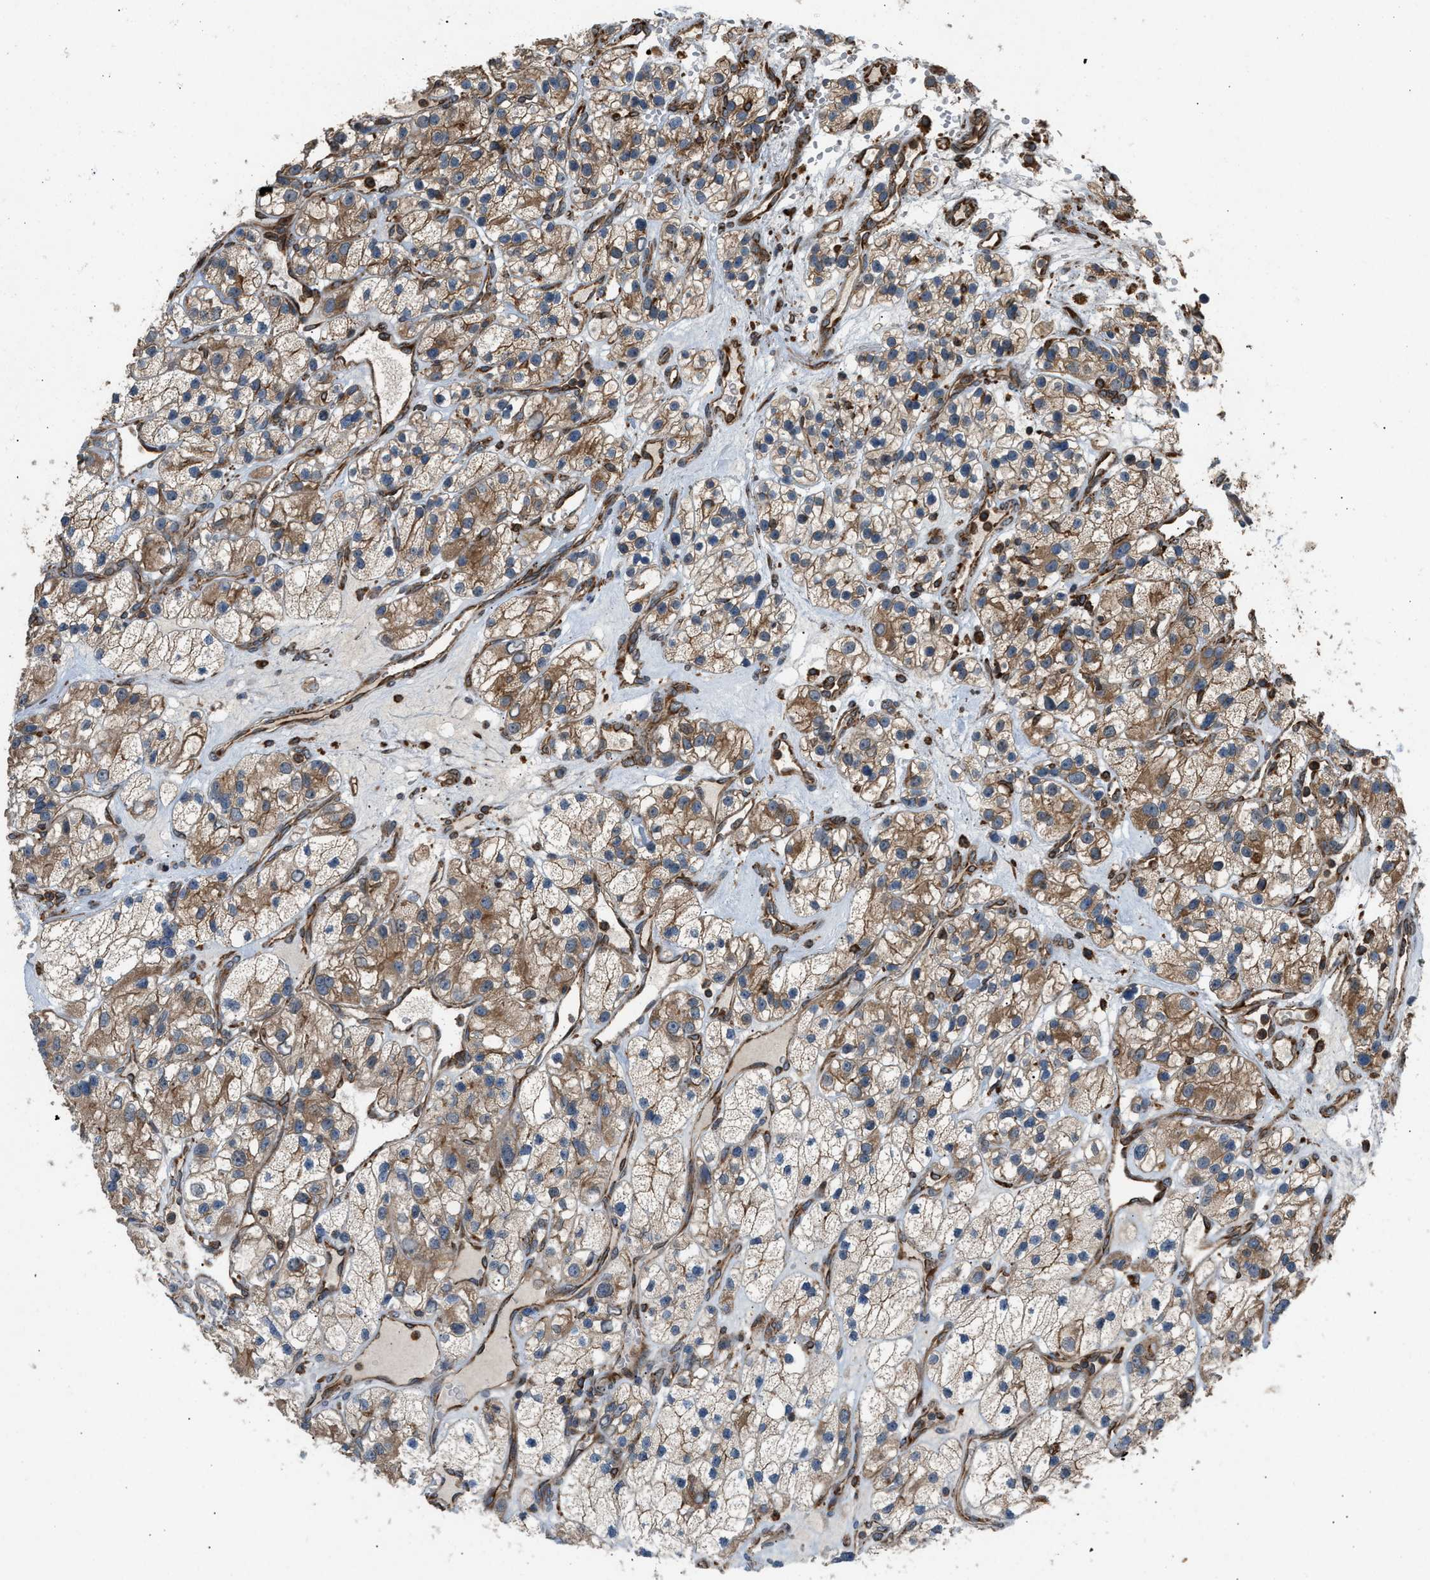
{"staining": {"intensity": "moderate", "quantity": ">75%", "location": "cytoplasmic/membranous"}, "tissue": "renal cancer", "cell_type": "Tumor cells", "image_type": "cancer", "snomed": [{"axis": "morphology", "description": "Adenocarcinoma, NOS"}, {"axis": "topography", "description": "Kidney"}], "caption": "Protein staining of renal cancer tissue demonstrates moderate cytoplasmic/membranous positivity in about >75% of tumor cells.", "gene": "BAIAP2L1", "patient": {"sex": "female", "age": 57}}